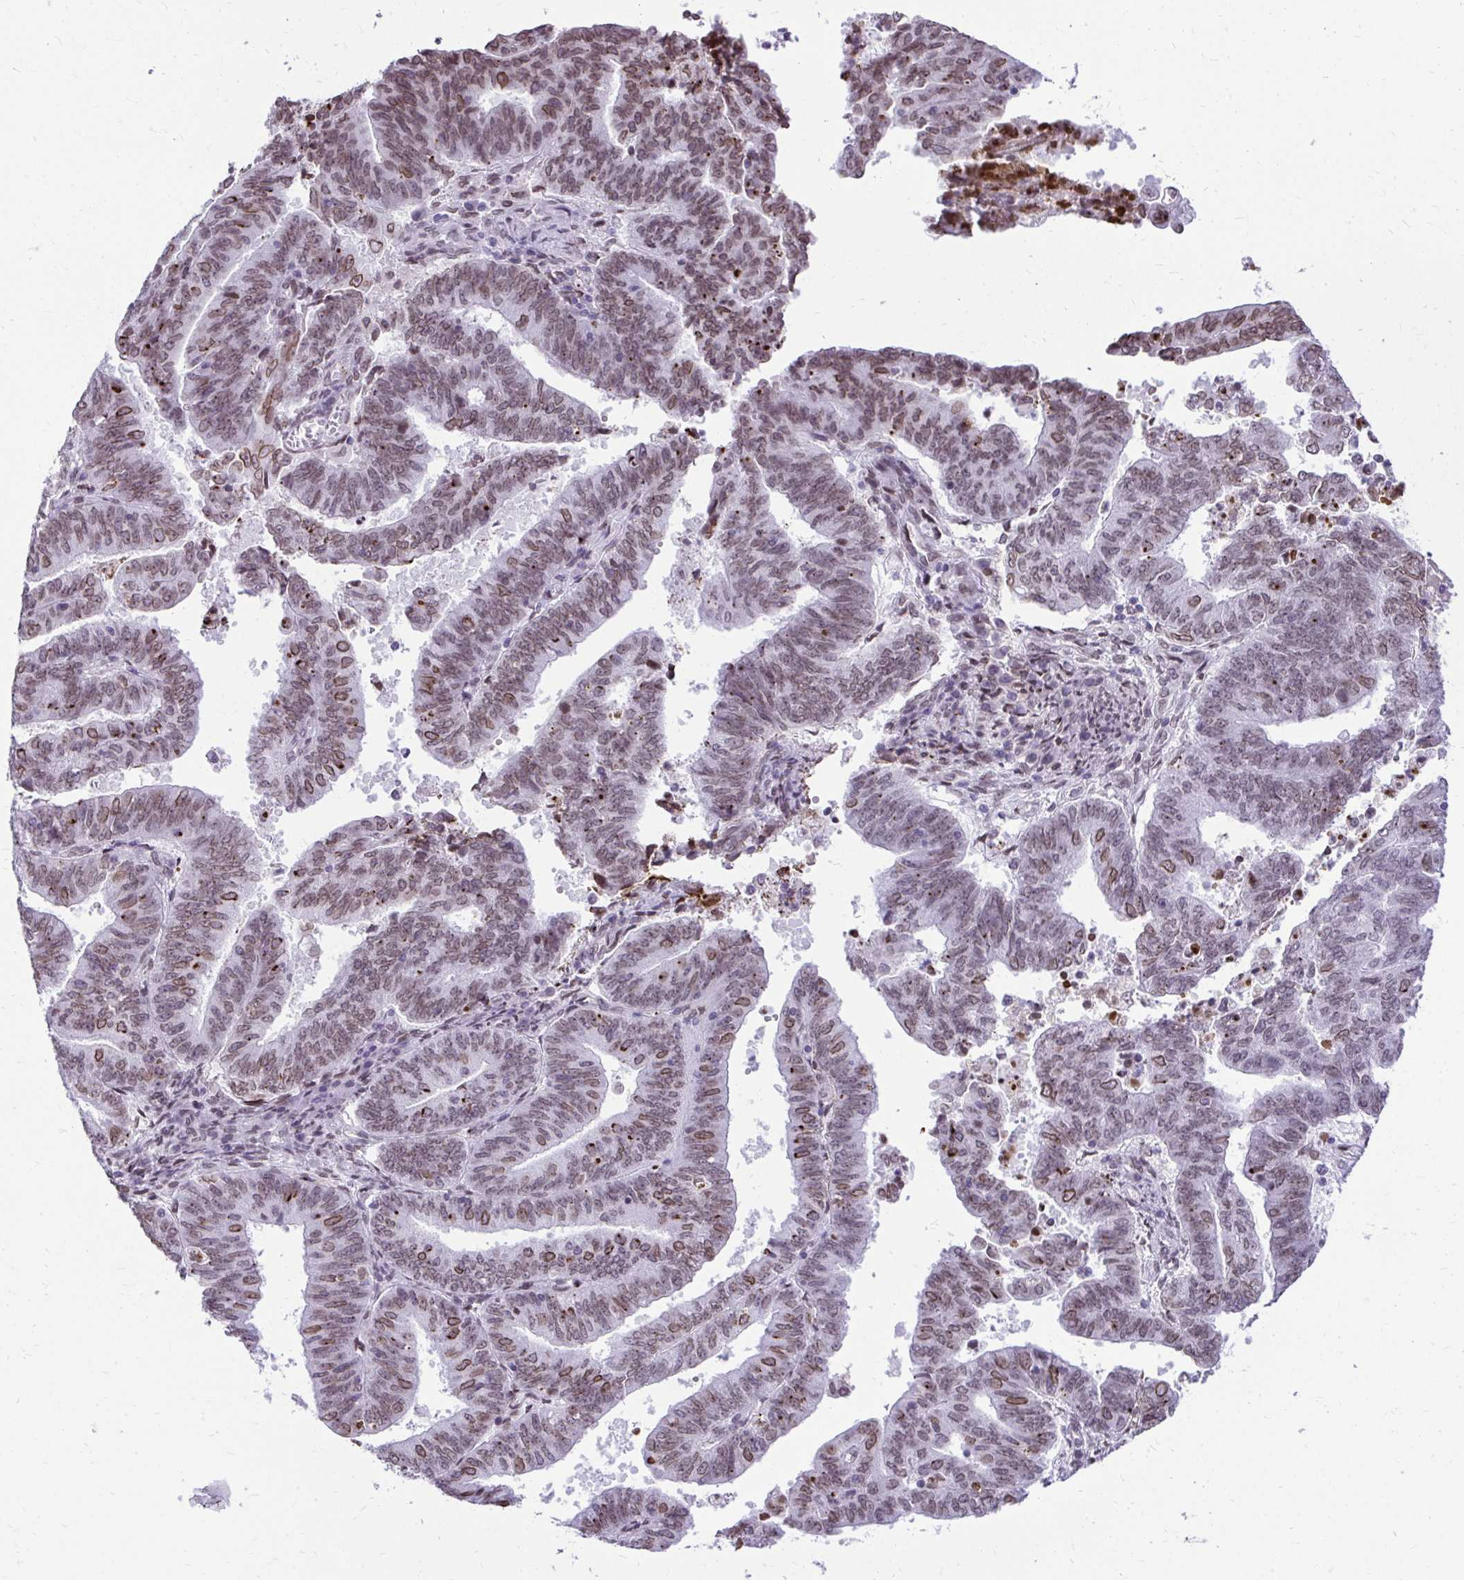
{"staining": {"intensity": "moderate", "quantity": ">75%", "location": "cytoplasmic/membranous,nuclear"}, "tissue": "endometrial cancer", "cell_type": "Tumor cells", "image_type": "cancer", "snomed": [{"axis": "morphology", "description": "Adenocarcinoma, NOS"}, {"axis": "topography", "description": "Endometrium"}], "caption": "Endometrial cancer (adenocarcinoma) stained for a protein reveals moderate cytoplasmic/membranous and nuclear positivity in tumor cells.", "gene": "BANF1", "patient": {"sex": "female", "age": 82}}